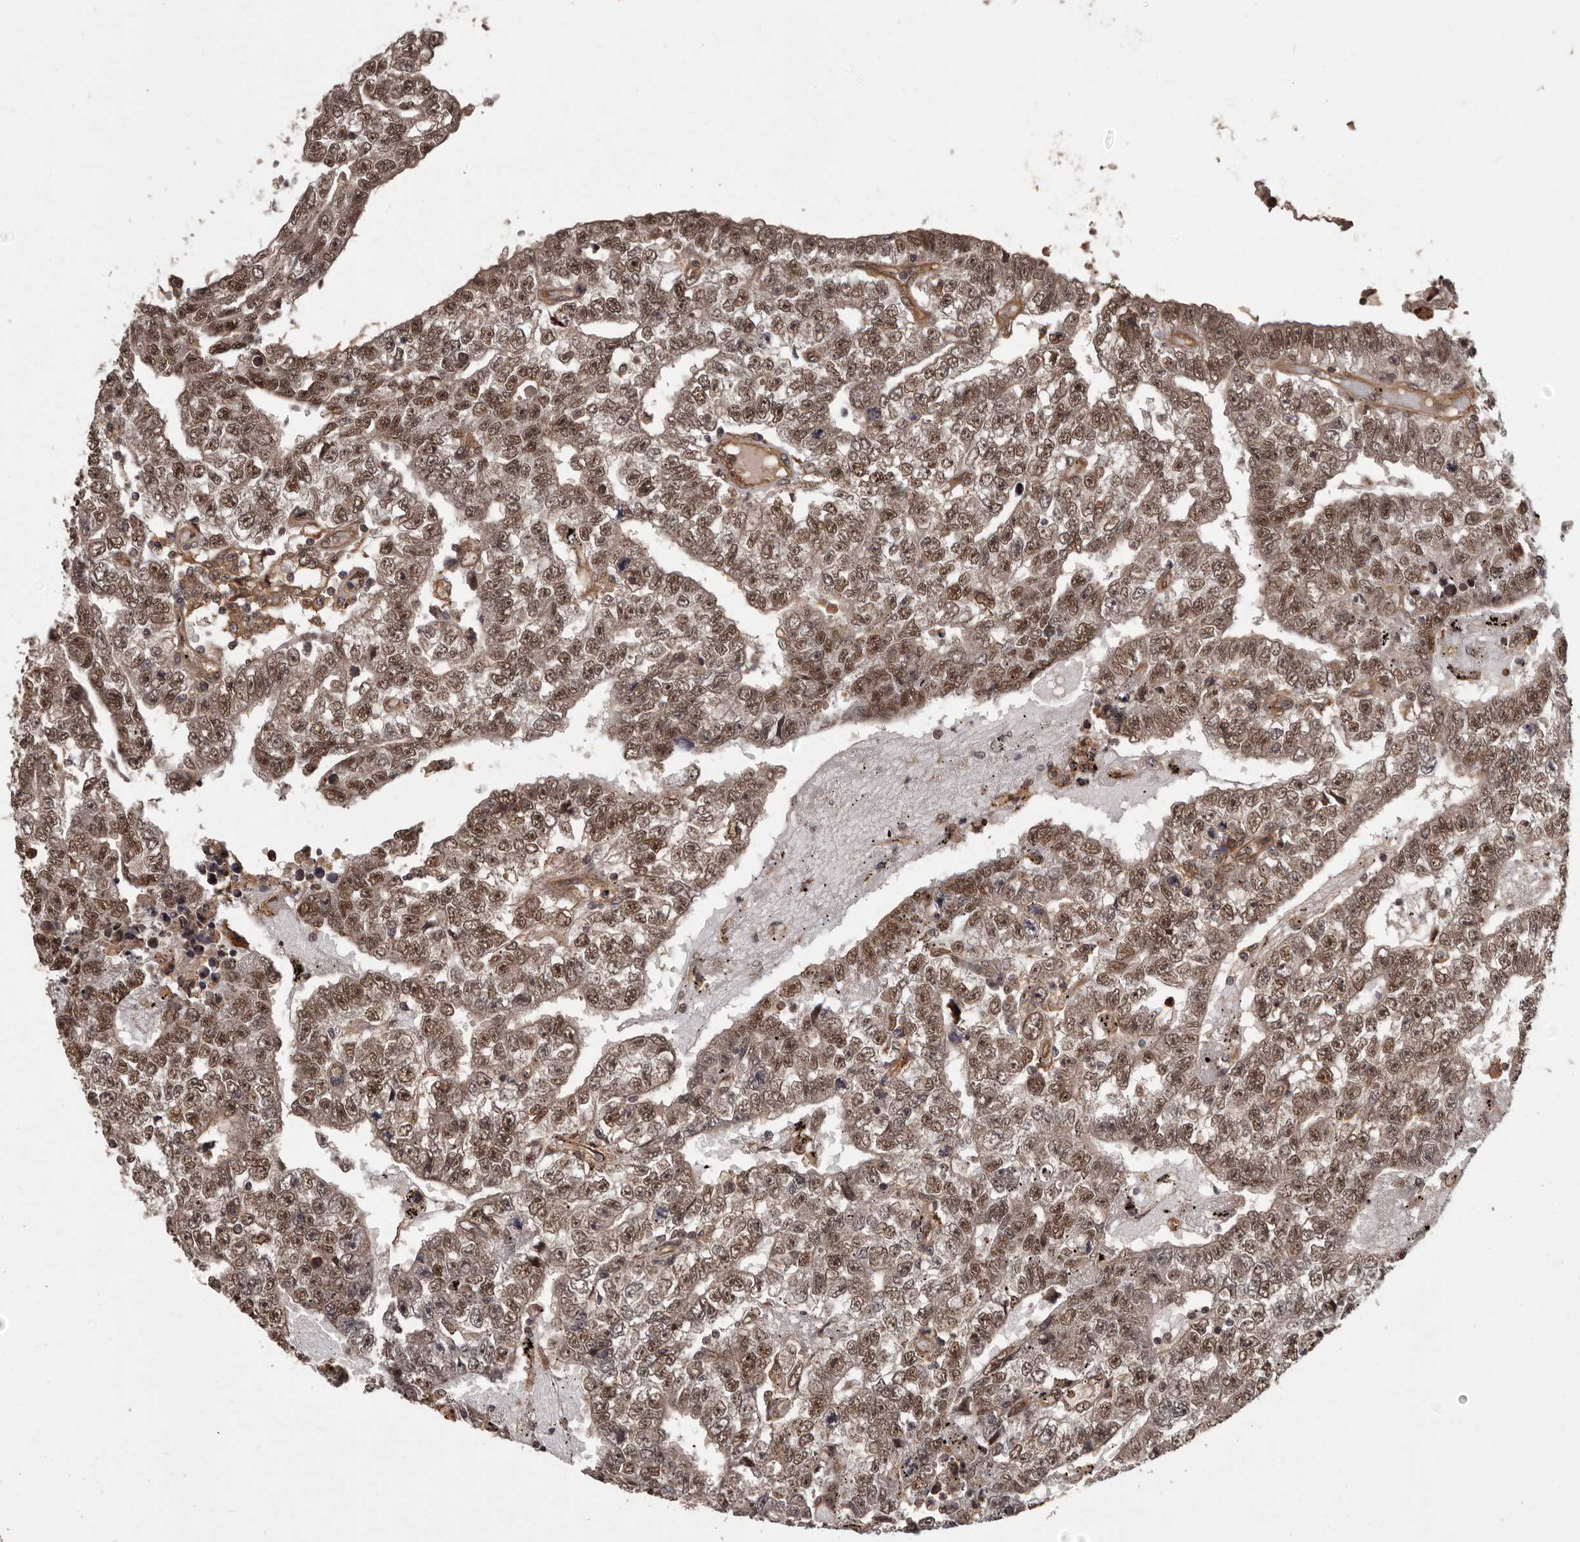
{"staining": {"intensity": "moderate", "quantity": ">75%", "location": "cytoplasmic/membranous,nuclear"}, "tissue": "testis cancer", "cell_type": "Tumor cells", "image_type": "cancer", "snomed": [{"axis": "morphology", "description": "Carcinoma, Embryonal, NOS"}, {"axis": "topography", "description": "Testis"}], "caption": "Testis embryonal carcinoma stained with a protein marker demonstrates moderate staining in tumor cells.", "gene": "SLITRK6", "patient": {"sex": "male", "age": 25}}